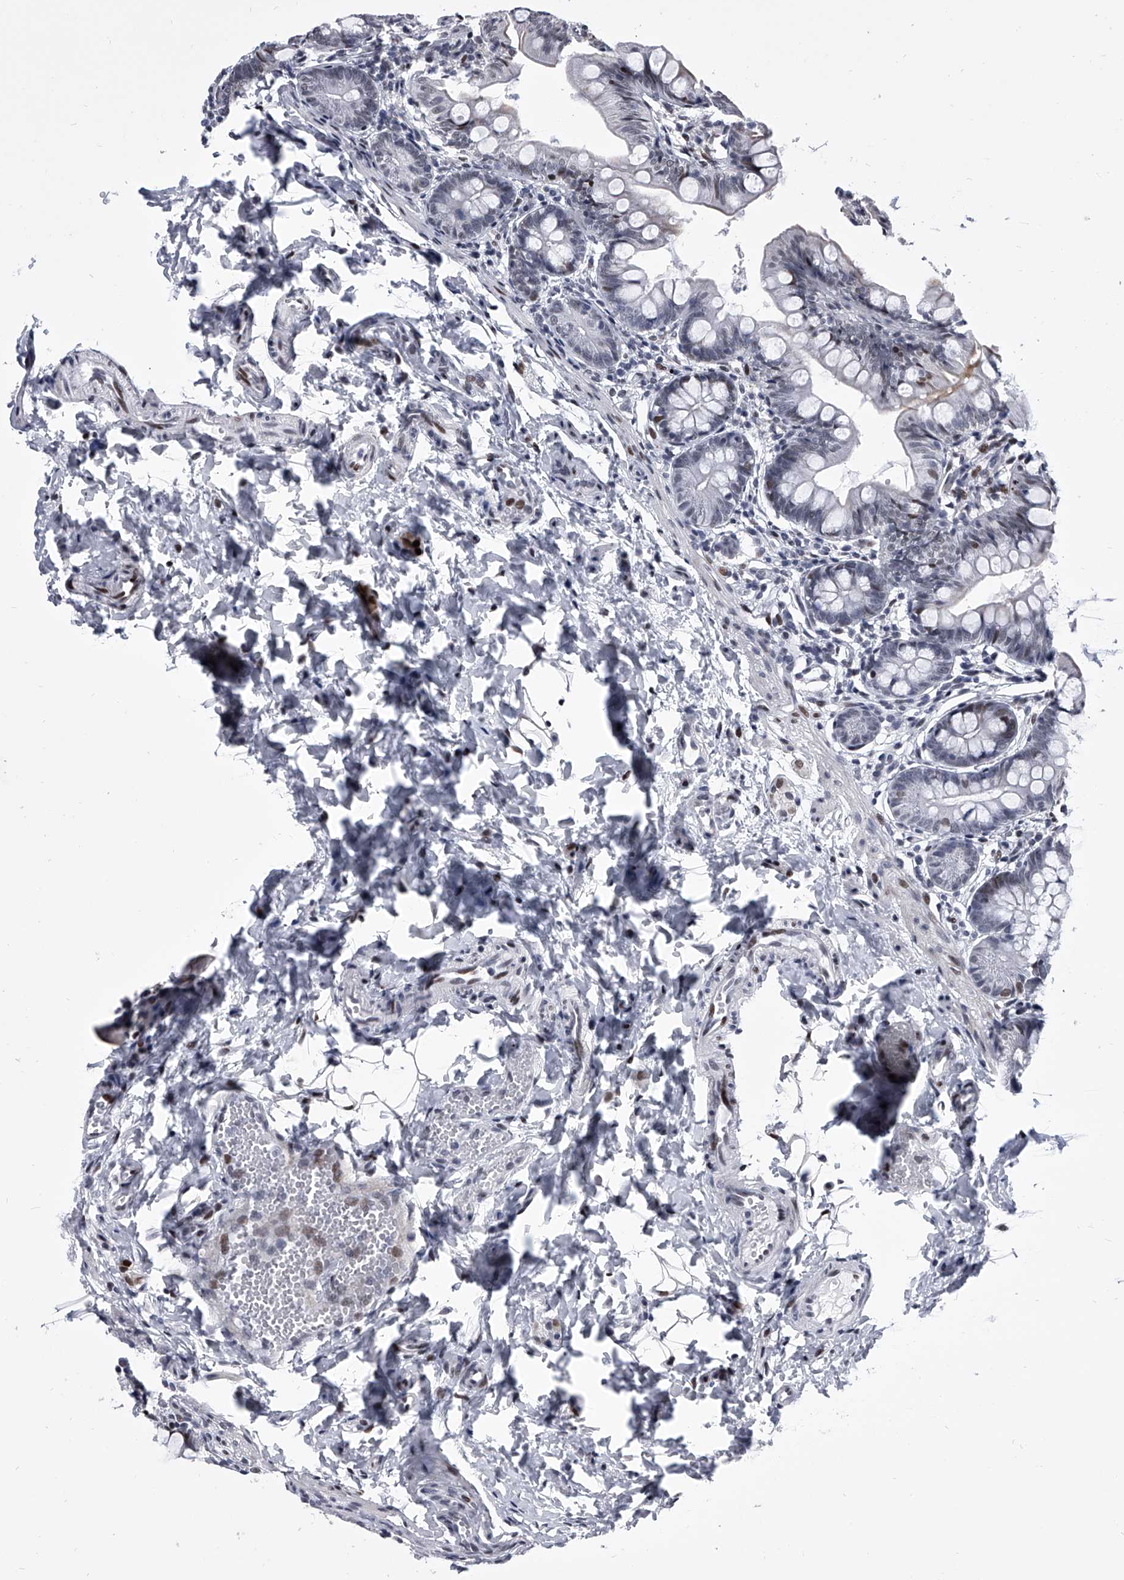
{"staining": {"intensity": "moderate", "quantity": "<25%", "location": "nuclear"}, "tissue": "small intestine", "cell_type": "Glandular cells", "image_type": "normal", "snomed": [{"axis": "morphology", "description": "Normal tissue, NOS"}, {"axis": "topography", "description": "Small intestine"}], "caption": "Approximately <25% of glandular cells in normal small intestine show moderate nuclear protein staining as visualized by brown immunohistochemical staining.", "gene": "CMTR1", "patient": {"sex": "male", "age": 7}}